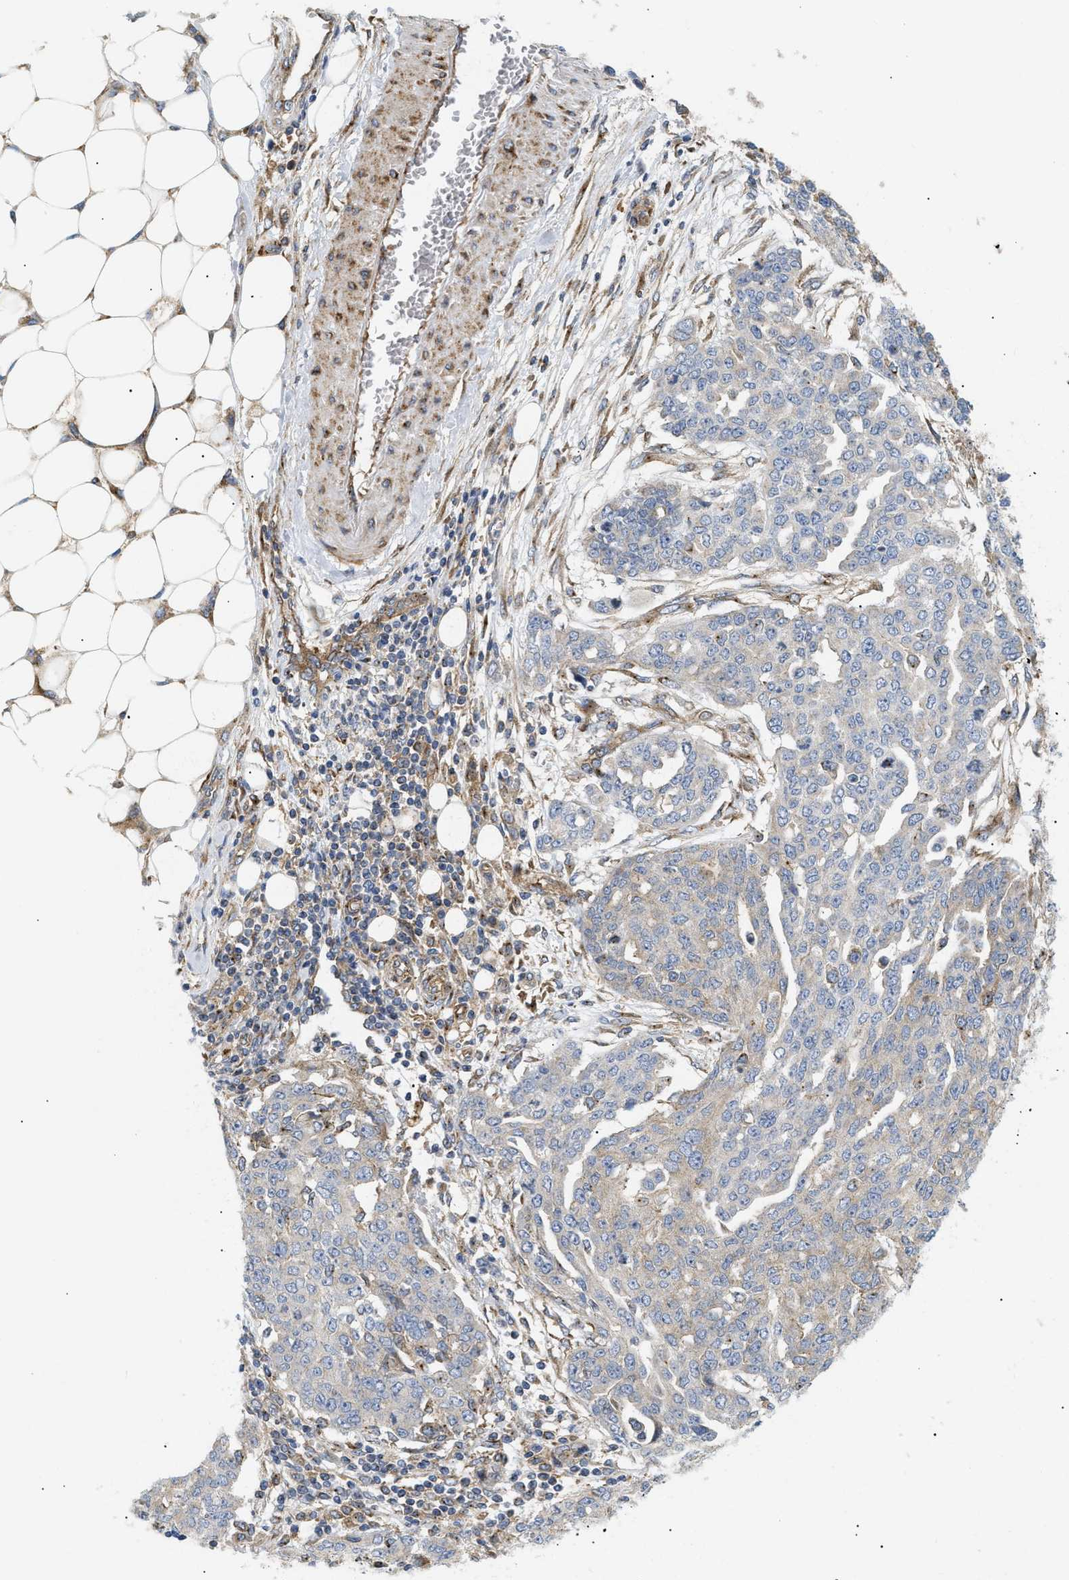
{"staining": {"intensity": "negative", "quantity": "none", "location": "none"}, "tissue": "ovarian cancer", "cell_type": "Tumor cells", "image_type": "cancer", "snomed": [{"axis": "morphology", "description": "Cystadenocarcinoma, serous, NOS"}, {"axis": "topography", "description": "Soft tissue"}, {"axis": "topography", "description": "Ovary"}], "caption": "Human serous cystadenocarcinoma (ovarian) stained for a protein using immunohistochemistry shows no positivity in tumor cells.", "gene": "DCTN4", "patient": {"sex": "female", "age": 57}}